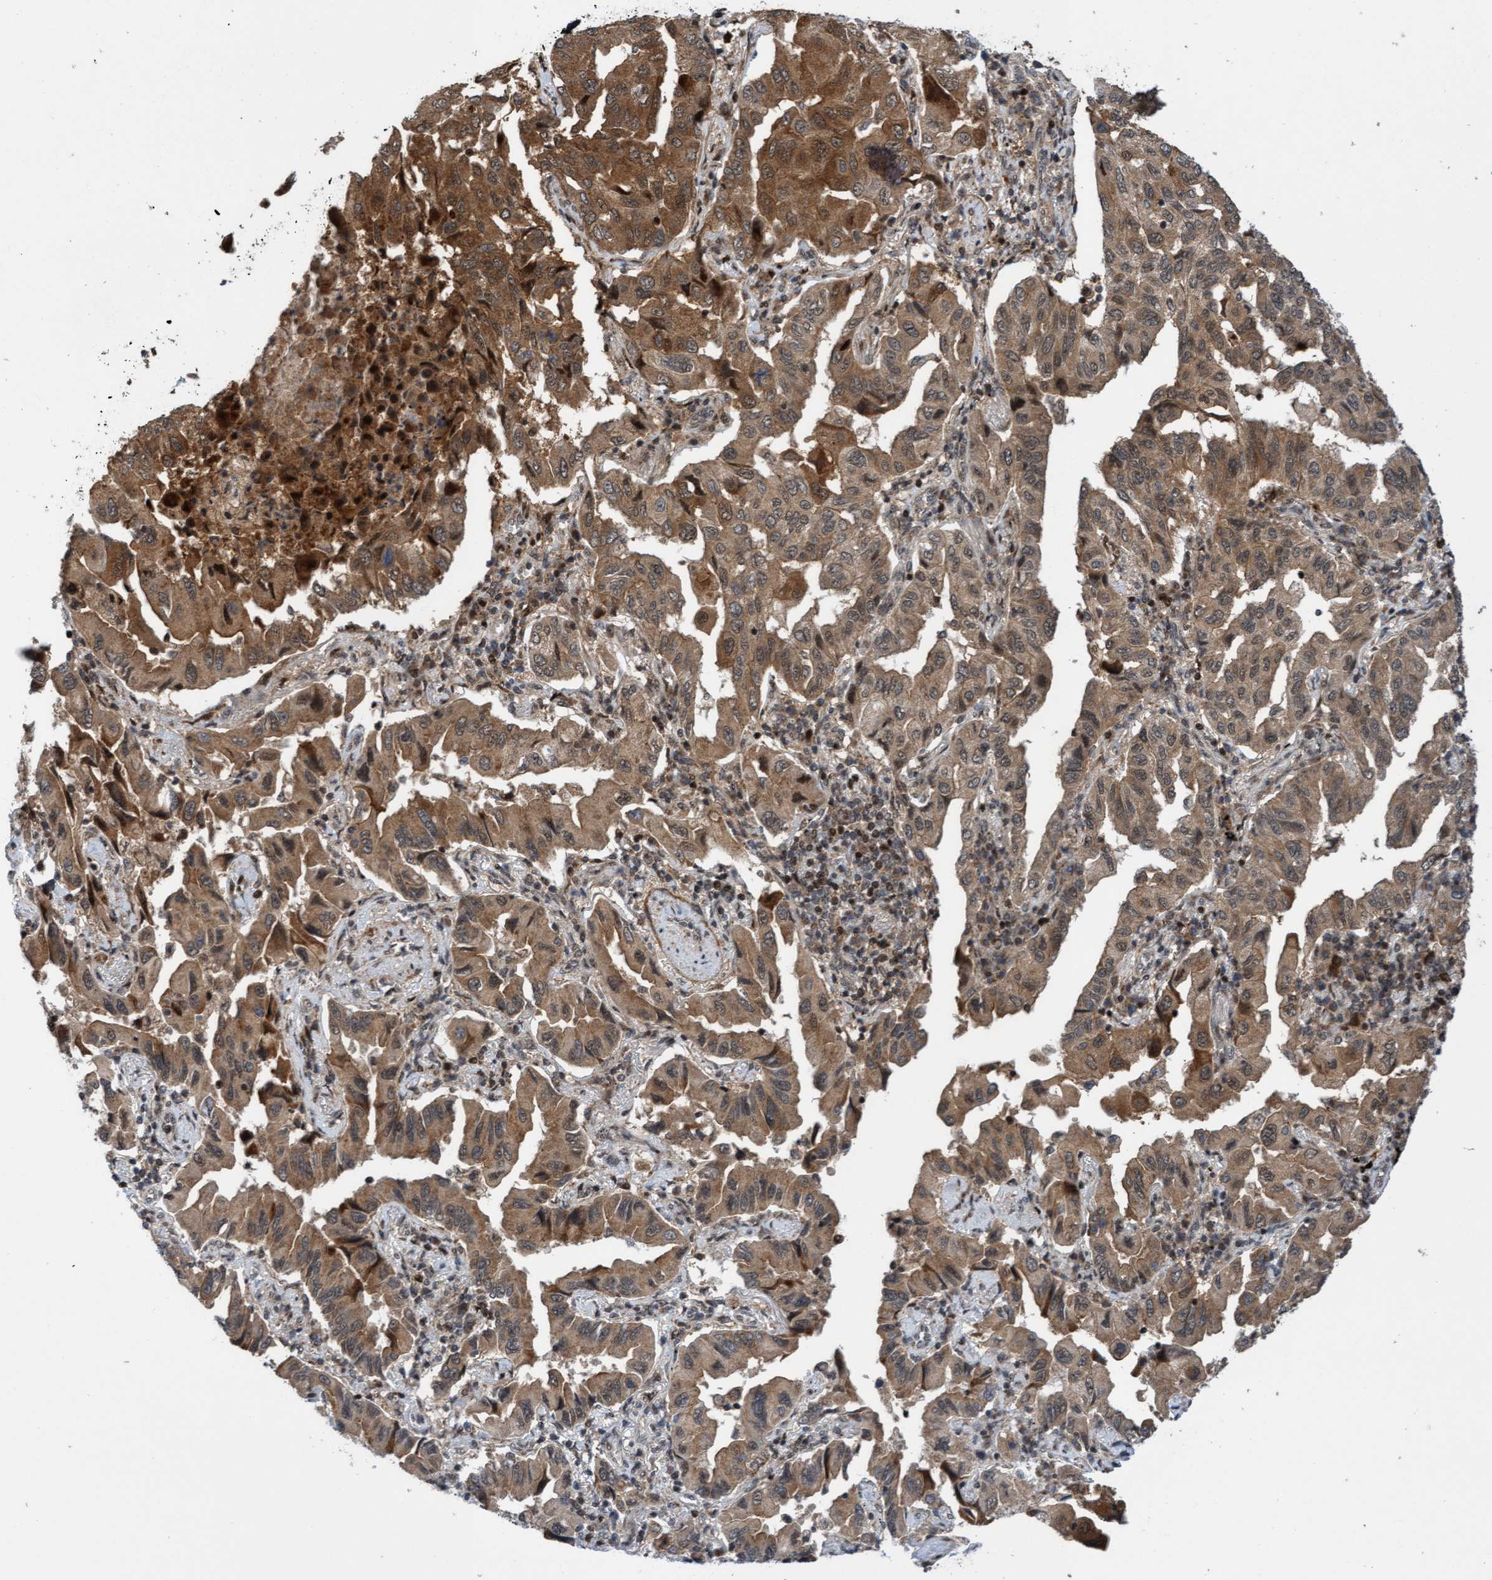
{"staining": {"intensity": "moderate", "quantity": ">75%", "location": "cytoplasmic/membranous"}, "tissue": "lung cancer", "cell_type": "Tumor cells", "image_type": "cancer", "snomed": [{"axis": "morphology", "description": "Adenocarcinoma, NOS"}, {"axis": "topography", "description": "Lung"}], "caption": "An immunohistochemistry micrograph of neoplastic tissue is shown. Protein staining in brown labels moderate cytoplasmic/membranous positivity in lung cancer within tumor cells.", "gene": "ITFG1", "patient": {"sex": "female", "age": 65}}